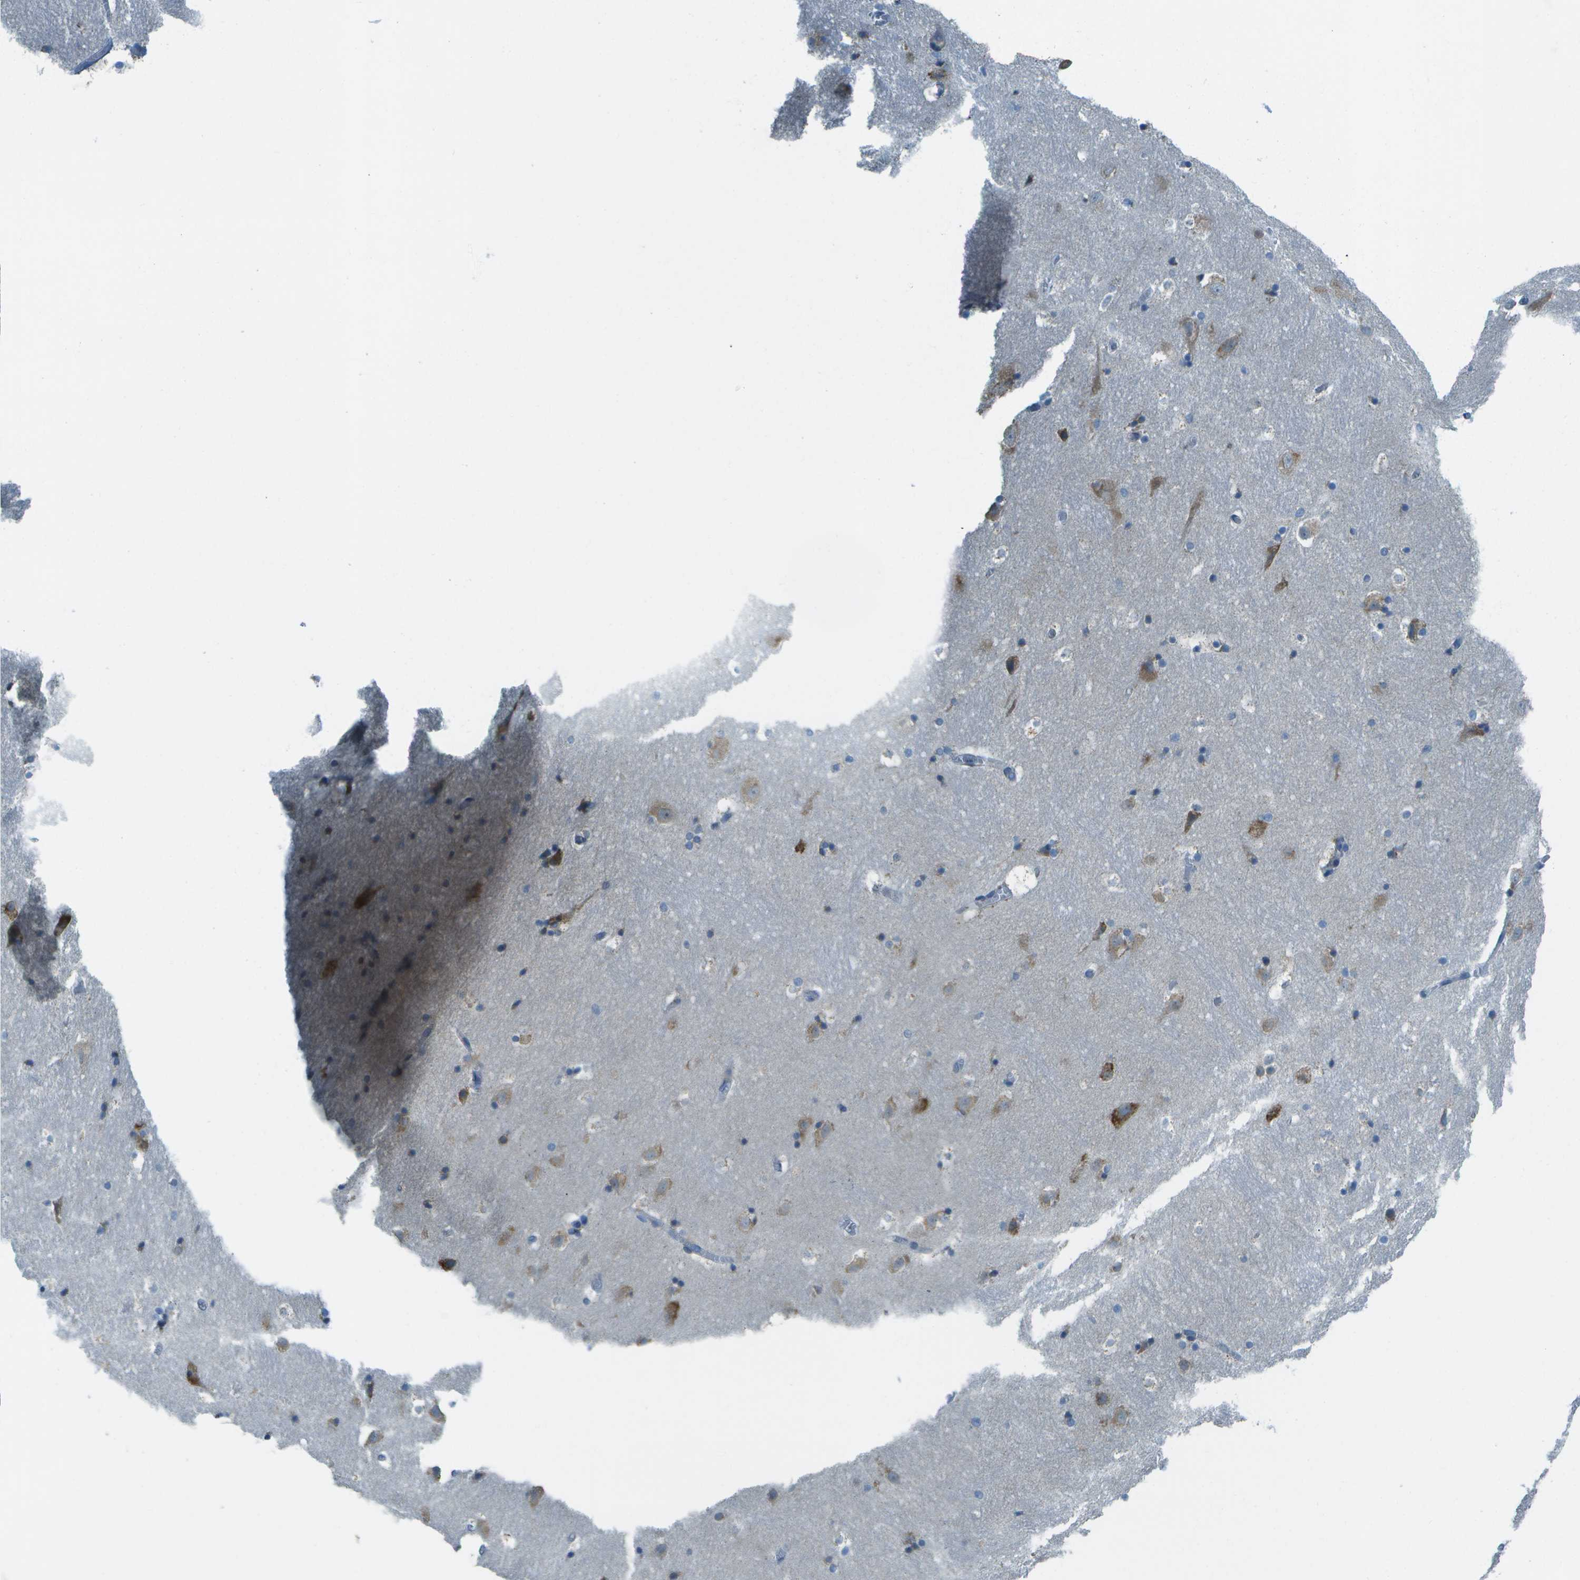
{"staining": {"intensity": "moderate", "quantity": "<25%", "location": "cytoplasmic/membranous"}, "tissue": "hippocampus", "cell_type": "Glial cells", "image_type": "normal", "snomed": [{"axis": "morphology", "description": "Normal tissue, NOS"}, {"axis": "topography", "description": "Hippocampus"}], "caption": "Hippocampus stained with DAB immunohistochemistry reveals low levels of moderate cytoplasmic/membranous positivity in about <25% of glial cells.", "gene": "KCTD3", "patient": {"sex": "male", "age": 45}}